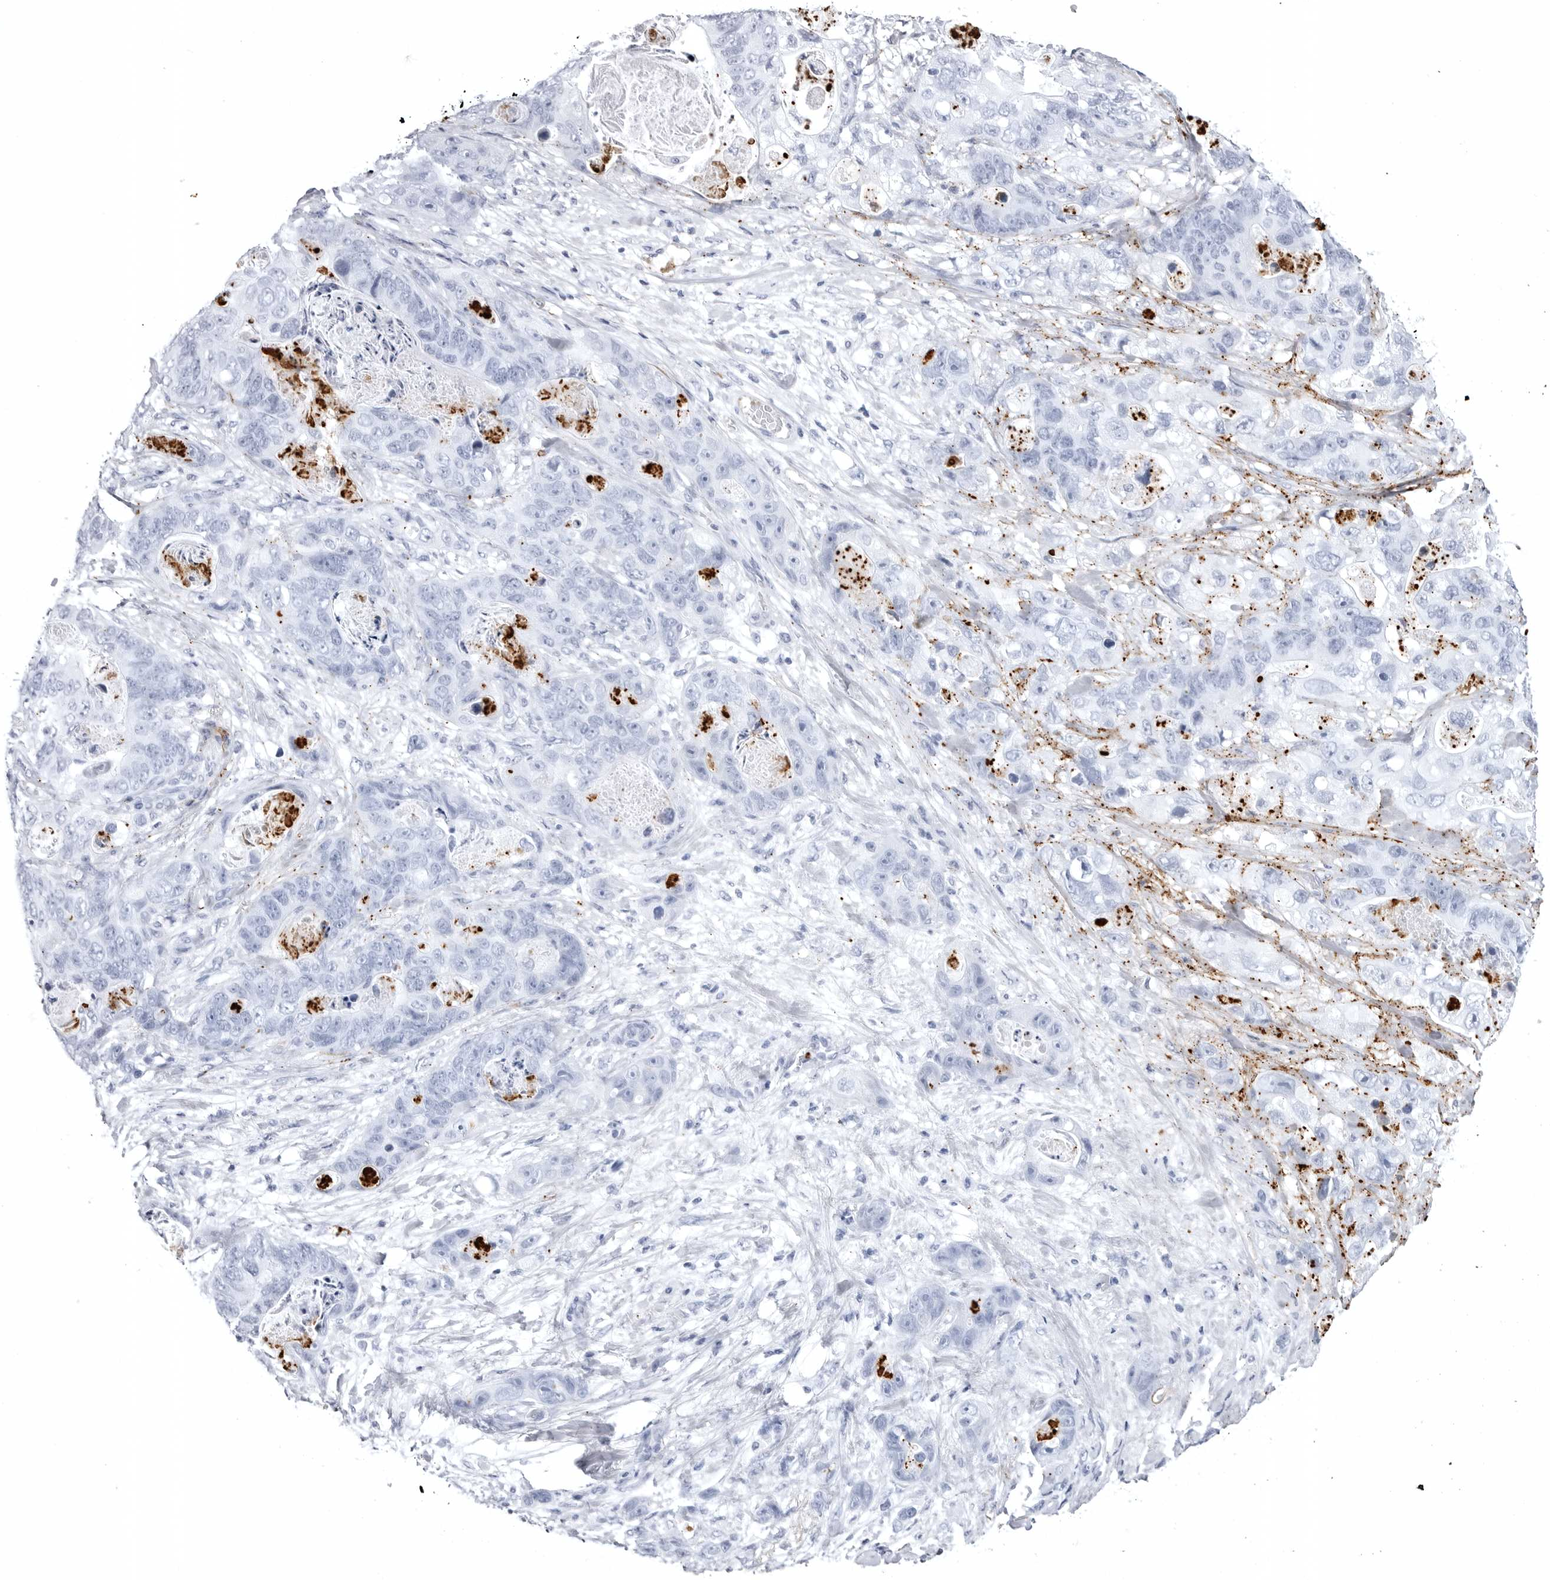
{"staining": {"intensity": "negative", "quantity": "none", "location": "none"}, "tissue": "stomach cancer", "cell_type": "Tumor cells", "image_type": "cancer", "snomed": [{"axis": "morphology", "description": "Normal tissue, NOS"}, {"axis": "morphology", "description": "Adenocarcinoma, NOS"}, {"axis": "topography", "description": "Stomach"}], "caption": "Immunohistochemistry (IHC) histopathology image of human adenocarcinoma (stomach) stained for a protein (brown), which exhibits no positivity in tumor cells.", "gene": "COL26A1", "patient": {"sex": "female", "age": 89}}